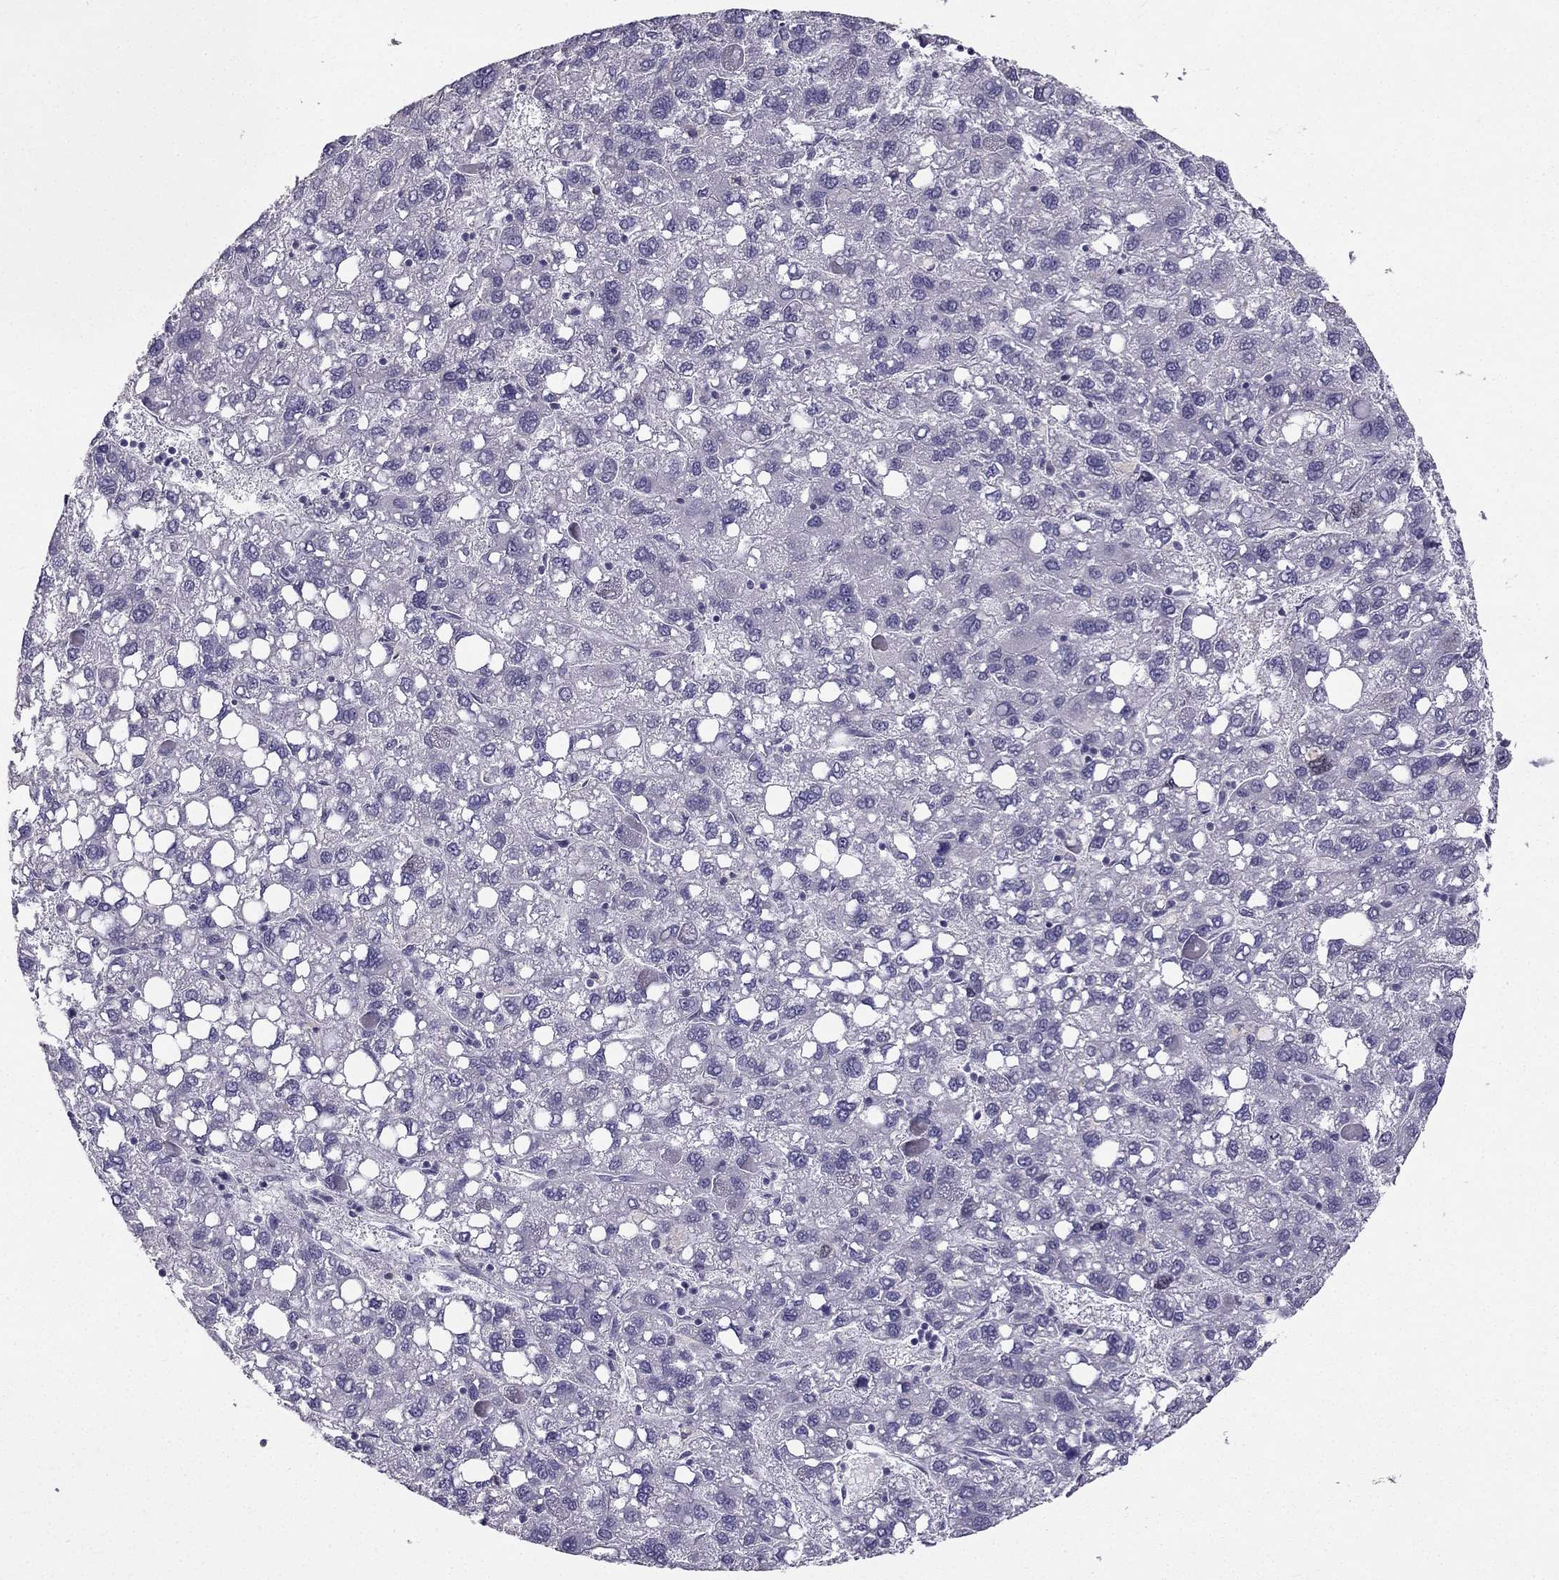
{"staining": {"intensity": "negative", "quantity": "none", "location": "none"}, "tissue": "liver cancer", "cell_type": "Tumor cells", "image_type": "cancer", "snomed": [{"axis": "morphology", "description": "Carcinoma, Hepatocellular, NOS"}, {"axis": "topography", "description": "Liver"}], "caption": "High power microscopy micrograph of an immunohistochemistry (IHC) photomicrograph of hepatocellular carcinoma (liver), revealing no significant staining in tumor cells.", "gene": "SYT5", "patient": {"sex": "female", "age": 82}}